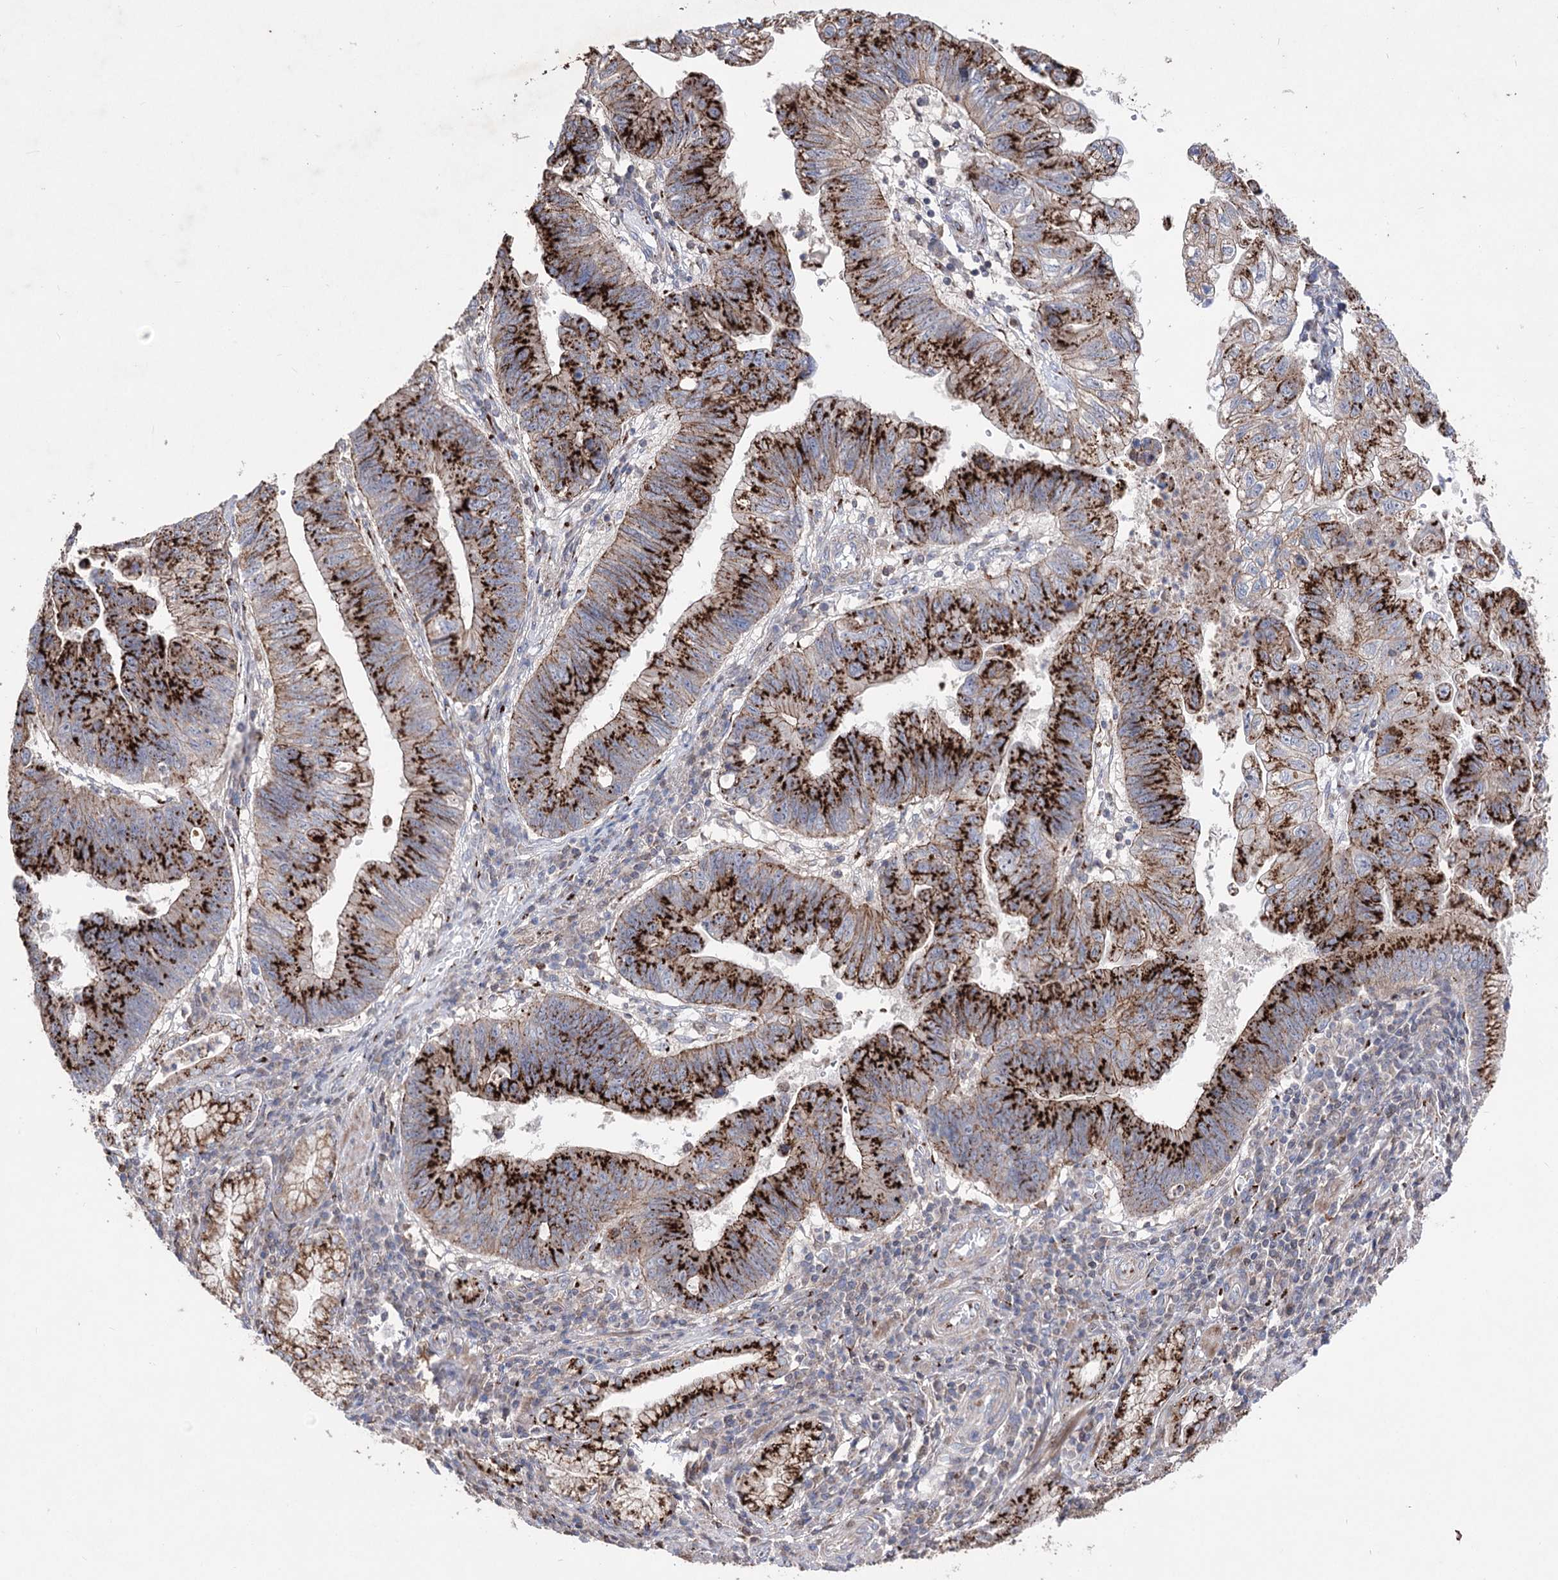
{"staining": {"intensity": "strong", "quantity": ">75%", "location": "cytoplasmic/membranous"}, "tissue": "stomach cancer", "cell_type": "Tumor cells", "image_type": "cancer", "snomed": [{"axis": "morphology", "description": "Adenocarcinoma, NOS"}, {"axis": "topography", "description": "Stomach"}], "caption": "Immunohistochemical staining of stomach cancer displays high levels of strong cytoplasmic/membranous staining in approximately >75% of tumor cells.", "gene": "ARHGAP20", "patient": {"sex": "male", "age": 59}}